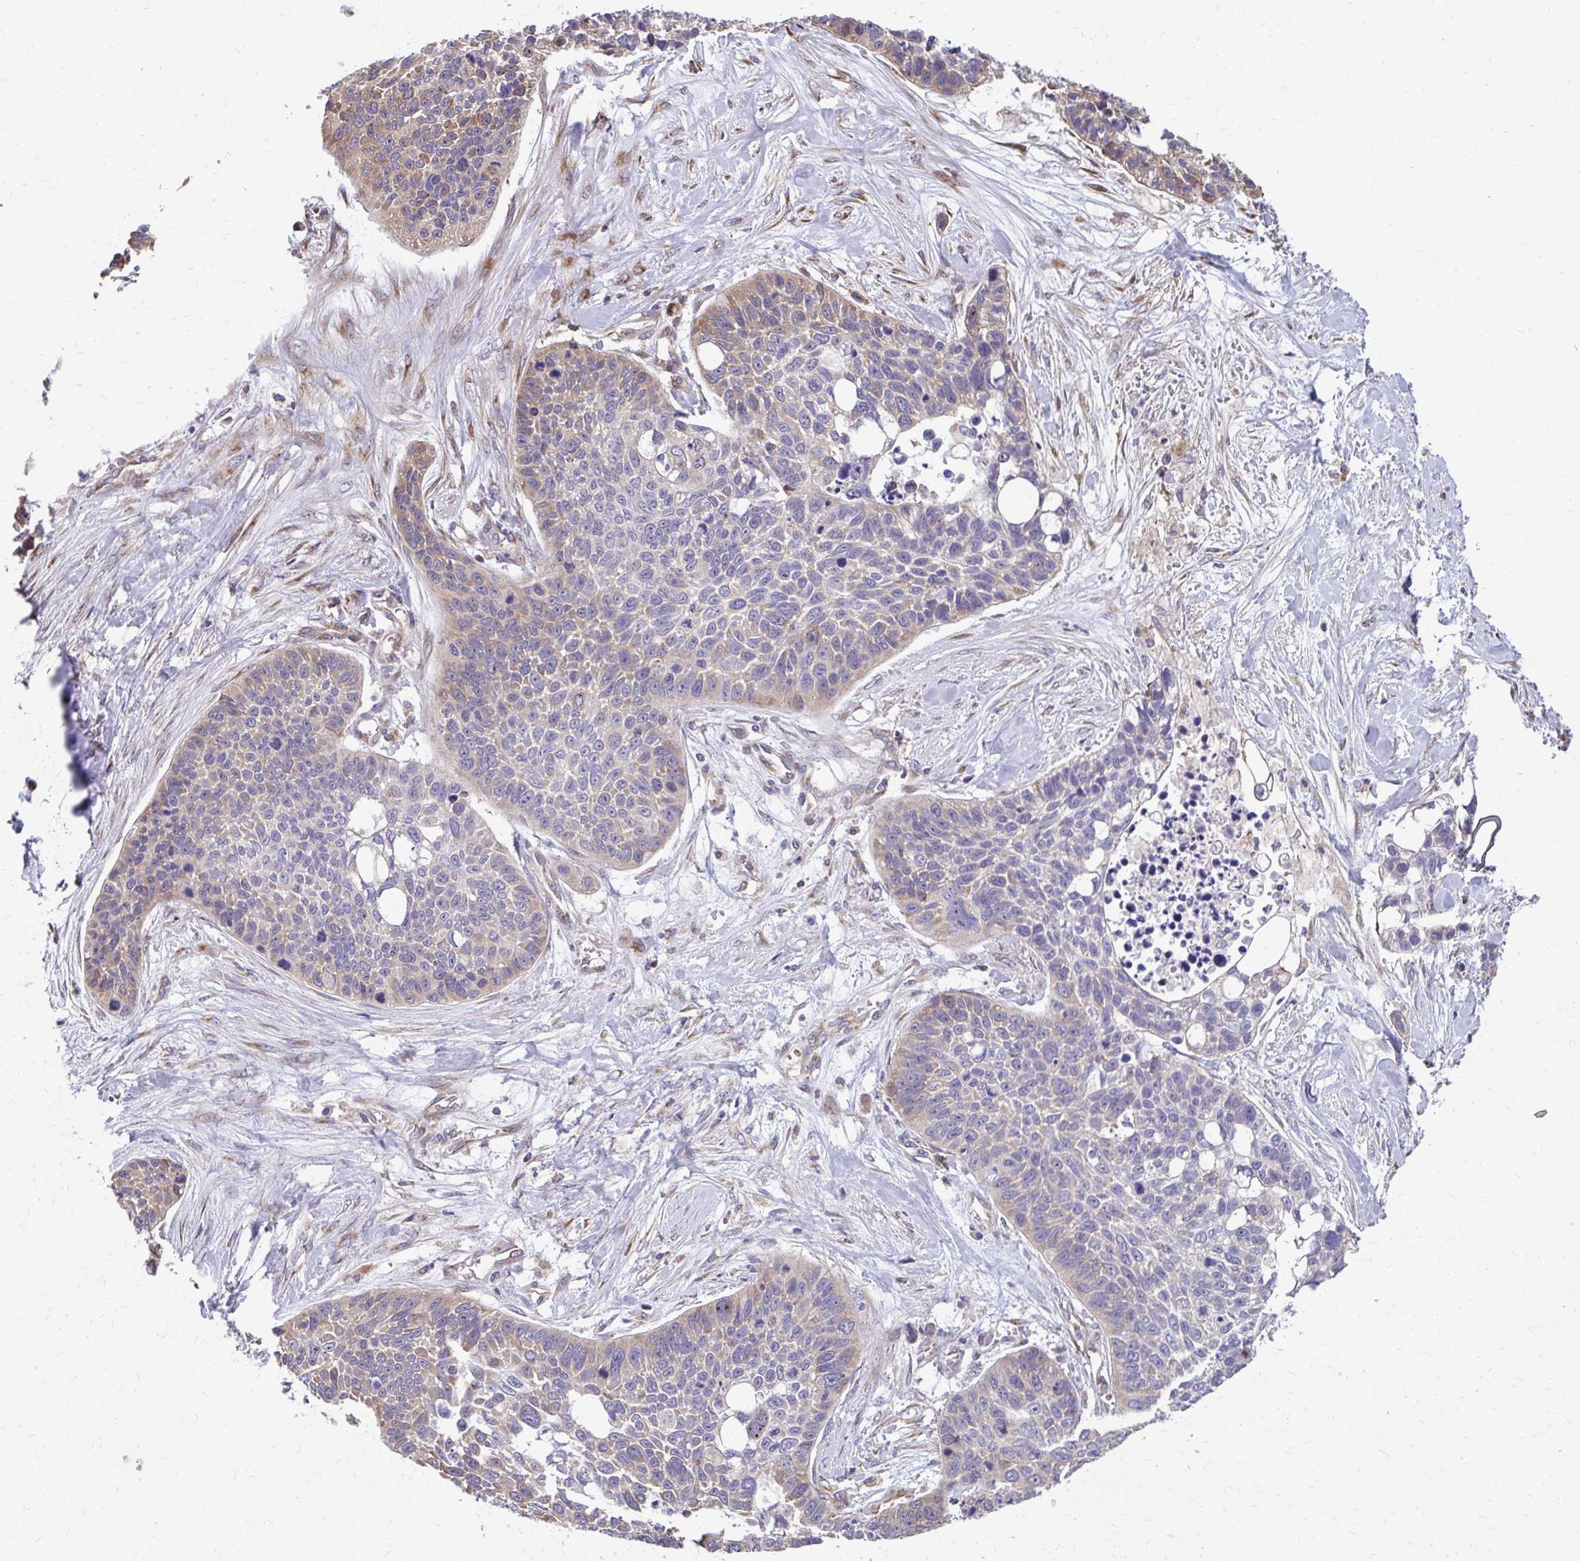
{"staining": {"intensity": "weak", "quantity": "<25%", "location": "cytoplasmic/membranous"}, "tissue": "lung cancer", "cell_type": "Tumor cells", "image_type": "cancer", "snomed": [{"axis": "morphology", "description": "Squamous cell carcinoma, NOS"}, {"axis": "topography", "description": "Lung"}], "caption": "High magnification brightfield microscopy of lung cancer stained with DAB (3,3'-diaminobenzidine) (brown) and counterstained with hematoxylin (blue): tumor cells show no significant expression.", "gene": "ZNF778", "patient": {"sex": "male", "age": 62}}